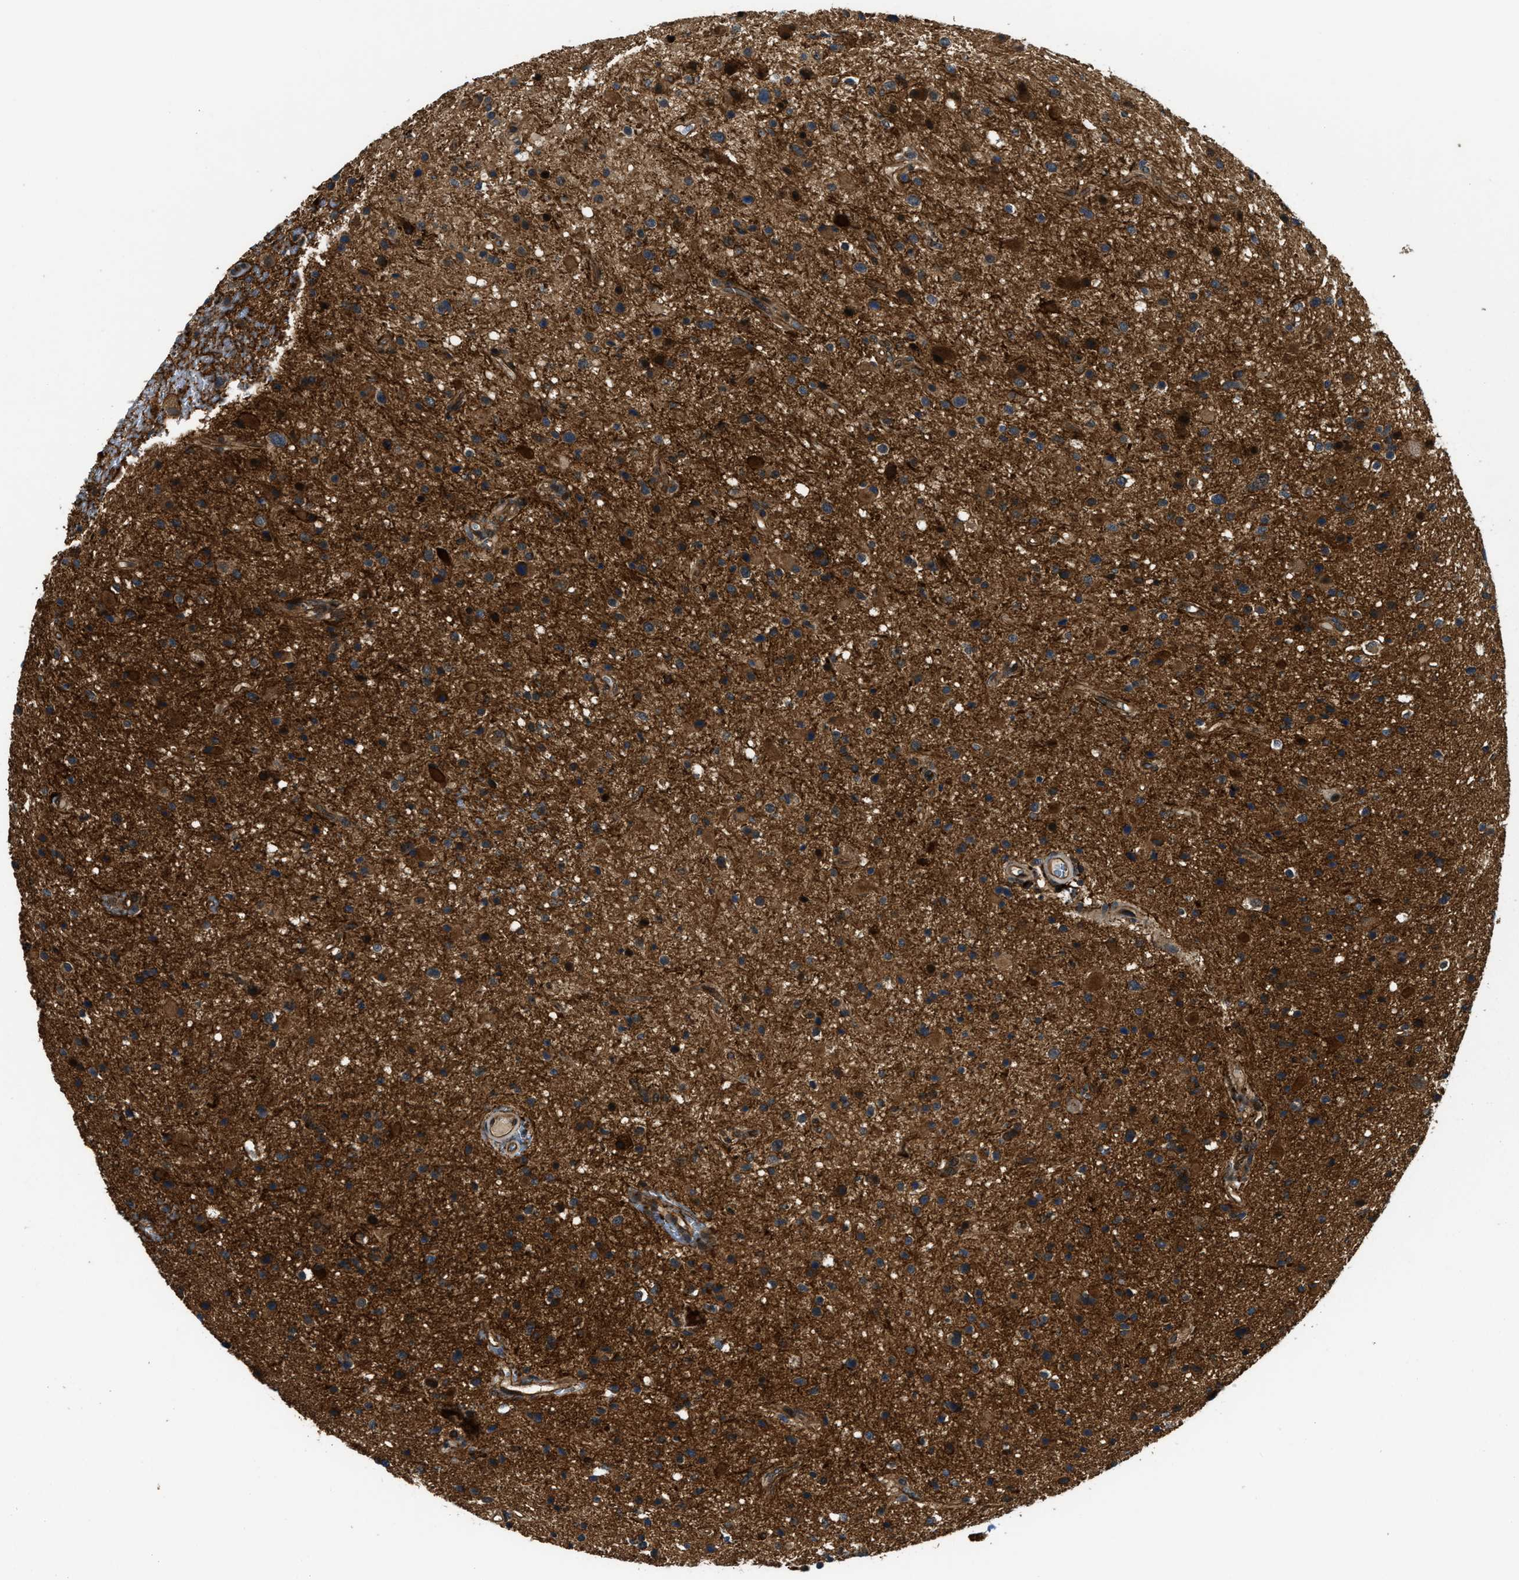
{"staining": {"intensity": "moderate", "quantity": ">75%", "location": "cytoplasmic/membranous"}, "tissue": "glioma", "cell_type": "Tumor cells", "image_type": "cancer", "snomed": [{"axis": "morphology", "description": "Glioma, malignant, High grade"}, {"axis": "topography", "description": "Brain"}], "caption": "About >75% of tumor cells in human high-grade glioma (malignant) exhibit moderate cytoplasmic/membranous protein expression as visualized by brown immunohistochemical staining.", "gene": "COPS2", "patient": {"sex": "male", "age": 33}}